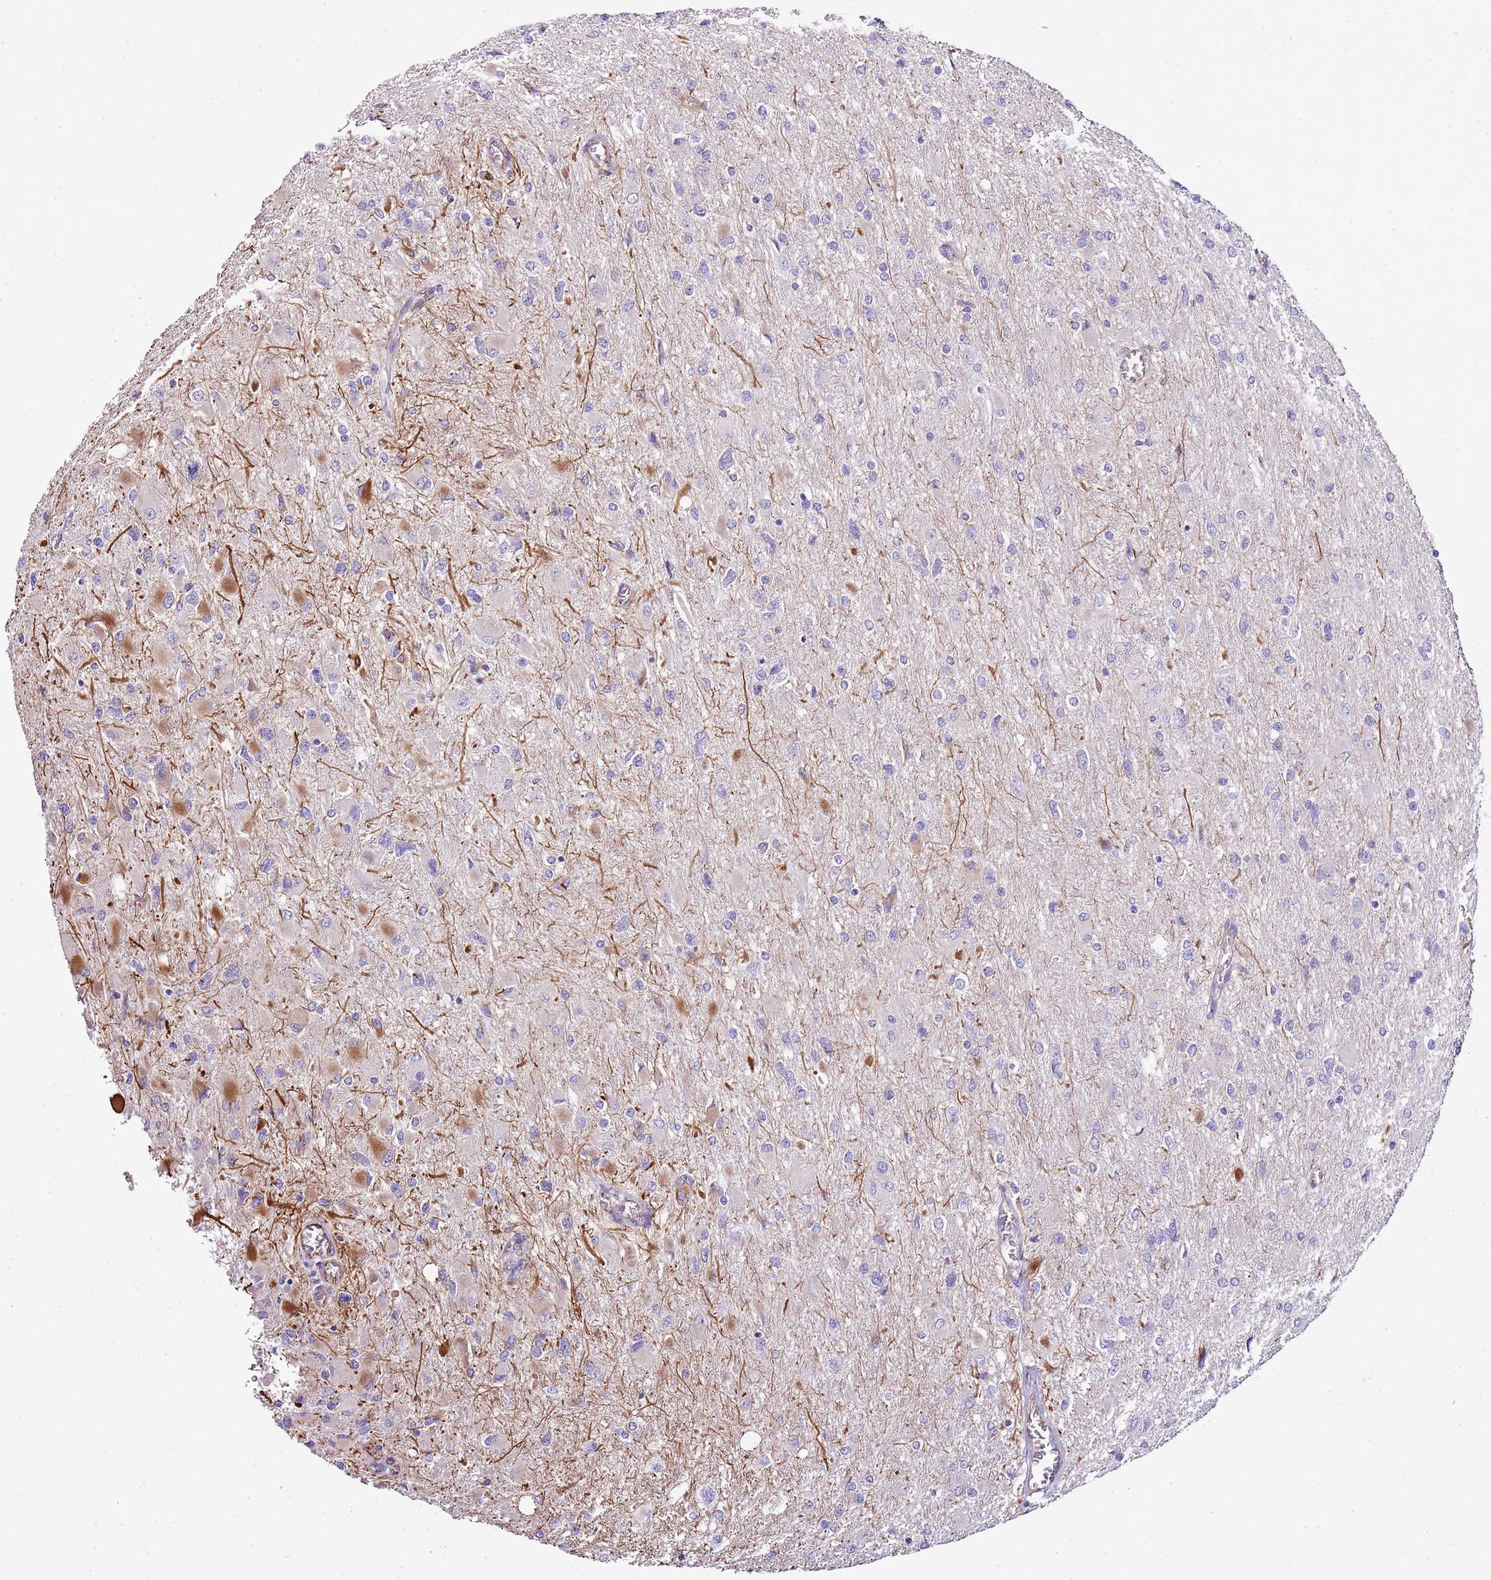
{"staining": {"intensity": "moderate", "quantity": "<25%", "location": "cytoplasmic/membranous"}, "tissue": "glioma", "cell_type": "Tumor cells", "image_type": "cancer", "snomed": [{"axis": "morphology", "description": "Glioma, malignant, High grade"}, {"axis": "topography", "description": "Cerebral cortex"}], "caption": "Human malignant glioma (high-grade) stained with a brown dye shows moderate cytoplasmic/membranous positive staining in about <25% of tumor cells.", "gene": "ZNF786", "patient": {"sex": "female", "age": 36}}